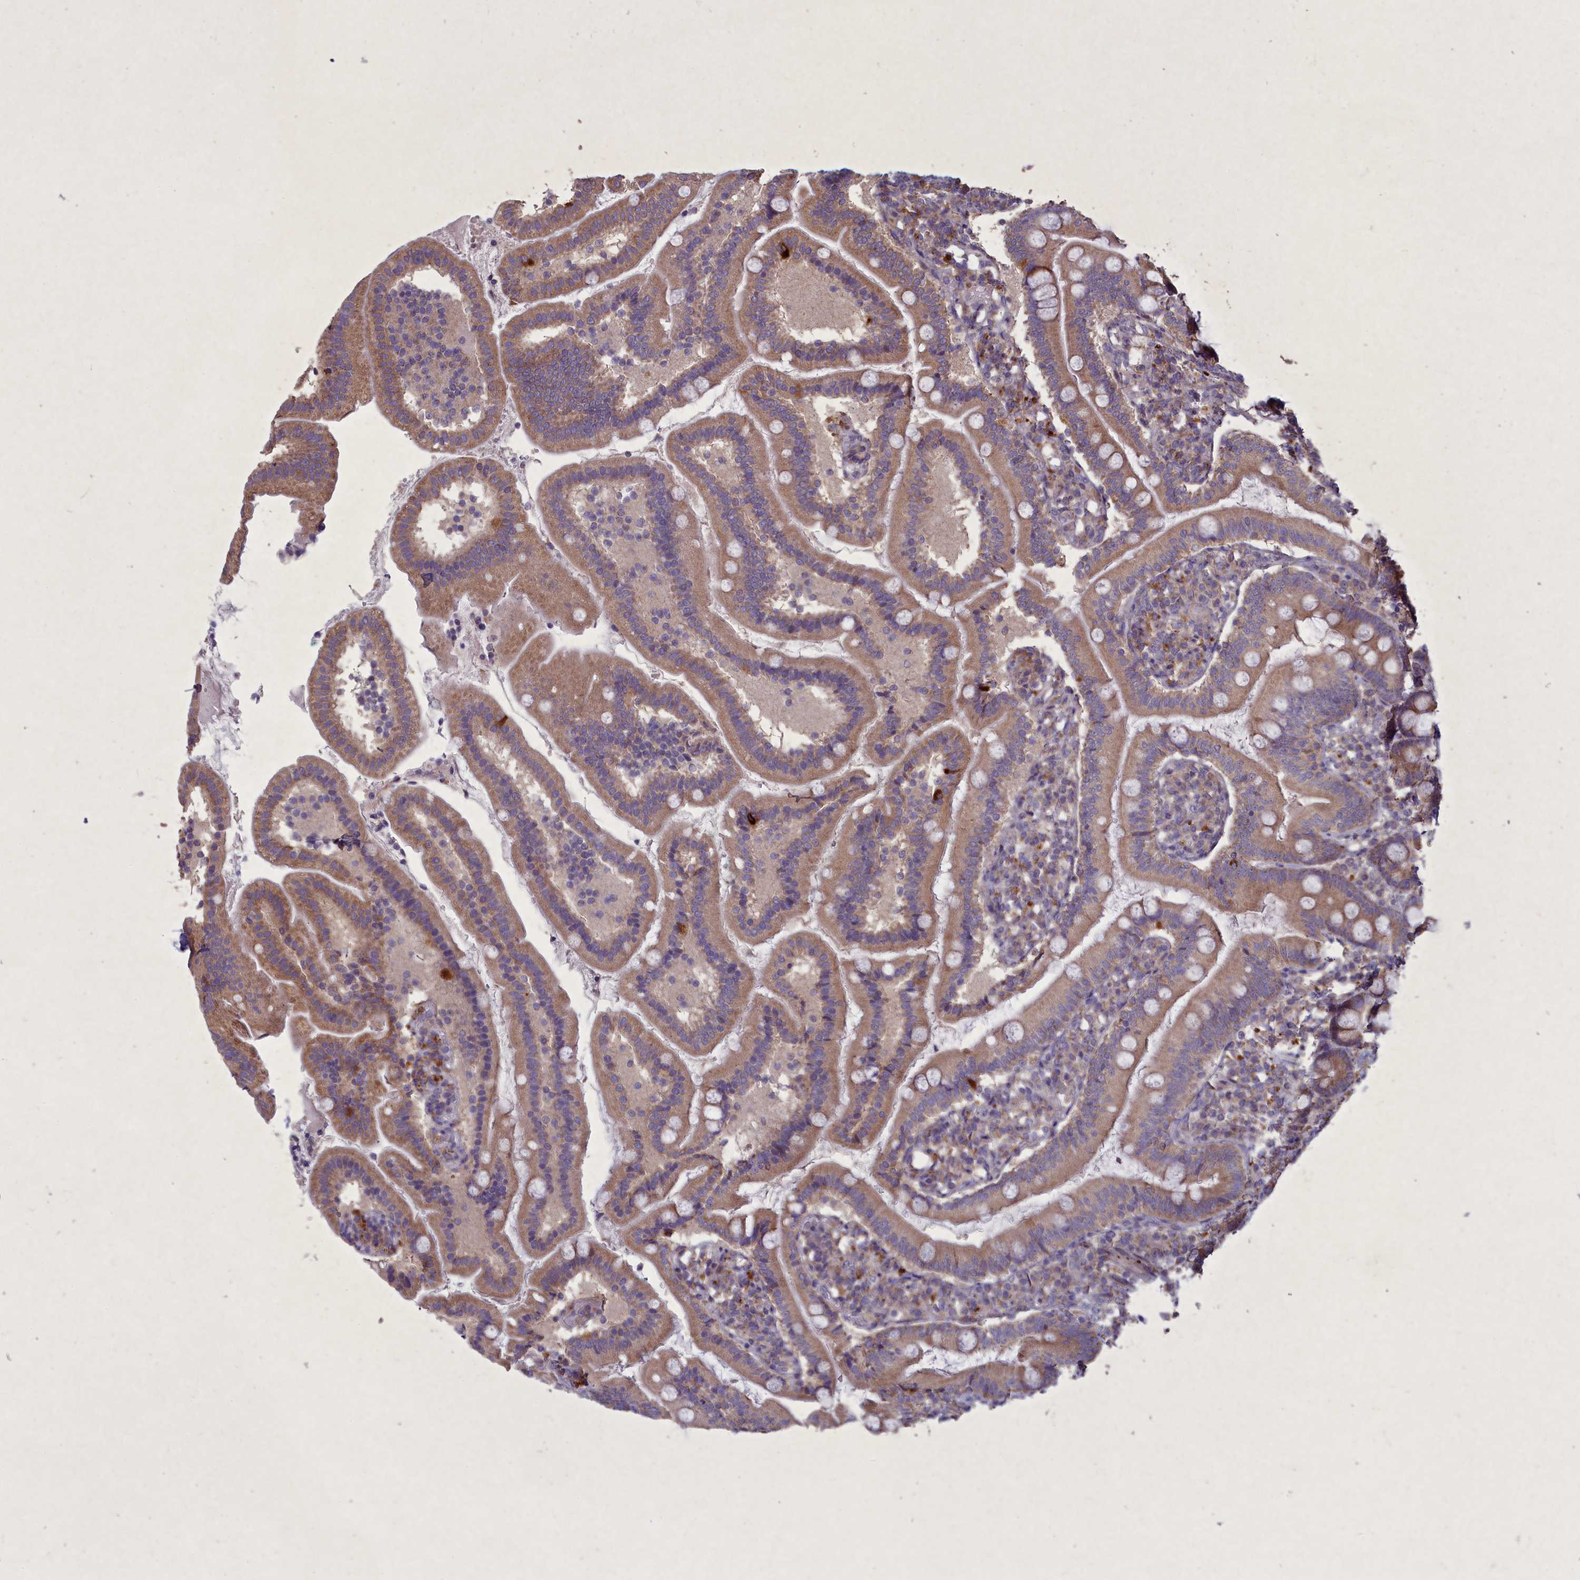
{"staining": {"intensity": "moderate", "quantity": ">75%", "location": "cytoplasmic/membranous"}, "tissue": "duodenum", "cell_type": "Glandular cells", "image_type": "normal", "snomed": [{"axis": "morphology", "description": "Normal tissue, NOS"}, {"axis": "topography", "description": "Duodenum"}], "caption": "Protein expression analysis of benign duodenum exhibits moderate cytoplasmic/membranous staining in approximately >75% of glandular cells. Using DAB (3,3'-diaminobenzidine) (brown) and hematoxylin (blue) stains, captured at high magnification using brightfield microscopy.", "gene": "CIAO2B", "patient": {"sex": "female", "age": 67}}